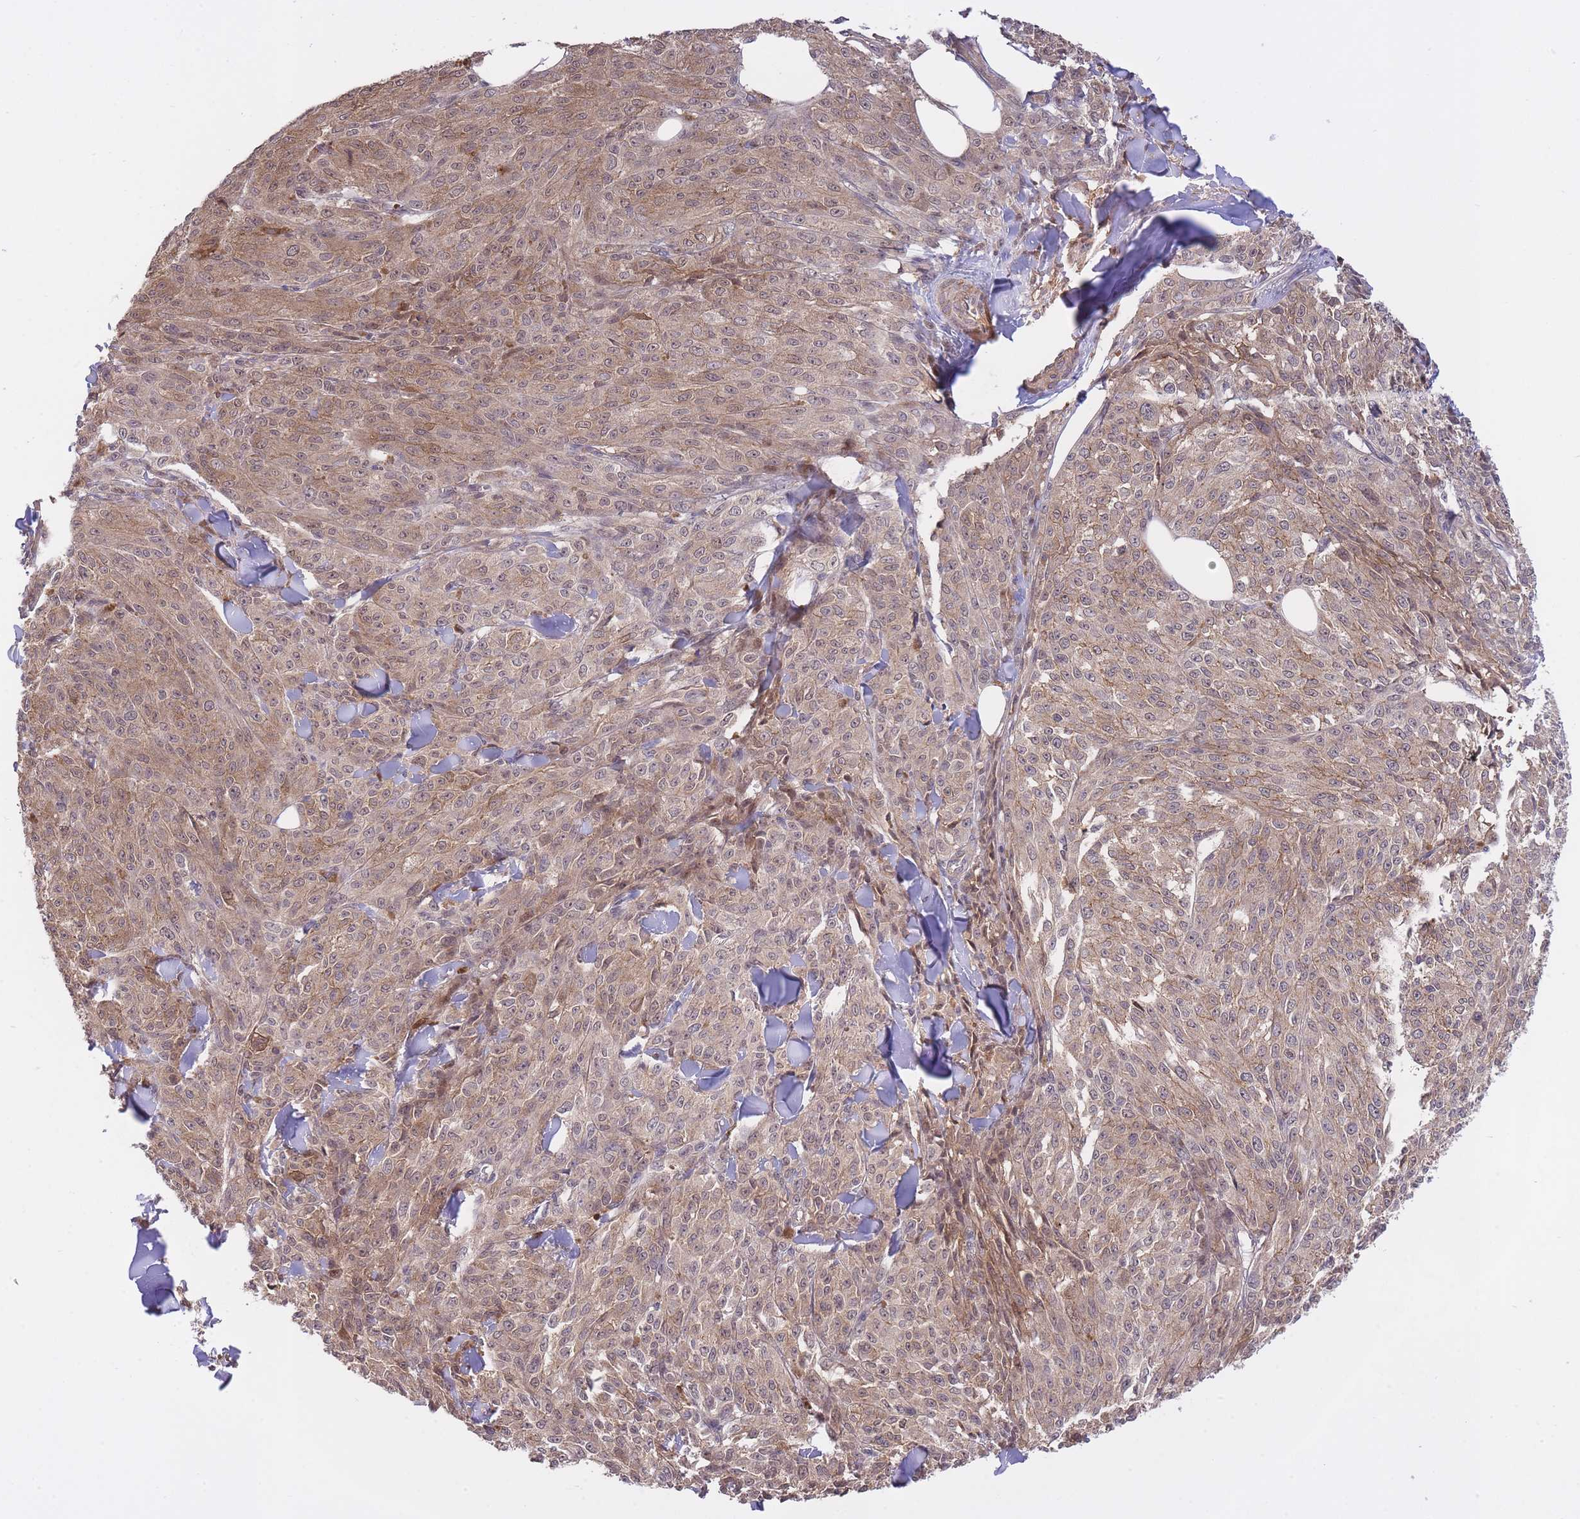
{"staining": {"intensity": "moderate", "quantity": "25%-75%", "location": "cytoplasmic/membranous,nuclear"}, "tissue": "melanoma", "cell_type": "Tumor cells", "image_type": "cancer", "snomed": [{"axis": "morphology", "description": "Malignant melanoma, NOS"}, {"axis": "topography", "description": "Skin"}], "caption": "Human malignant melanoma stained with a brown dye reveals moderate cytoplasmic/membranous and nuclear positive staining in about 25%-75% of tumor cells.", "gene": "ZNF304", "patient": {"sex": "female", "age": 52}}